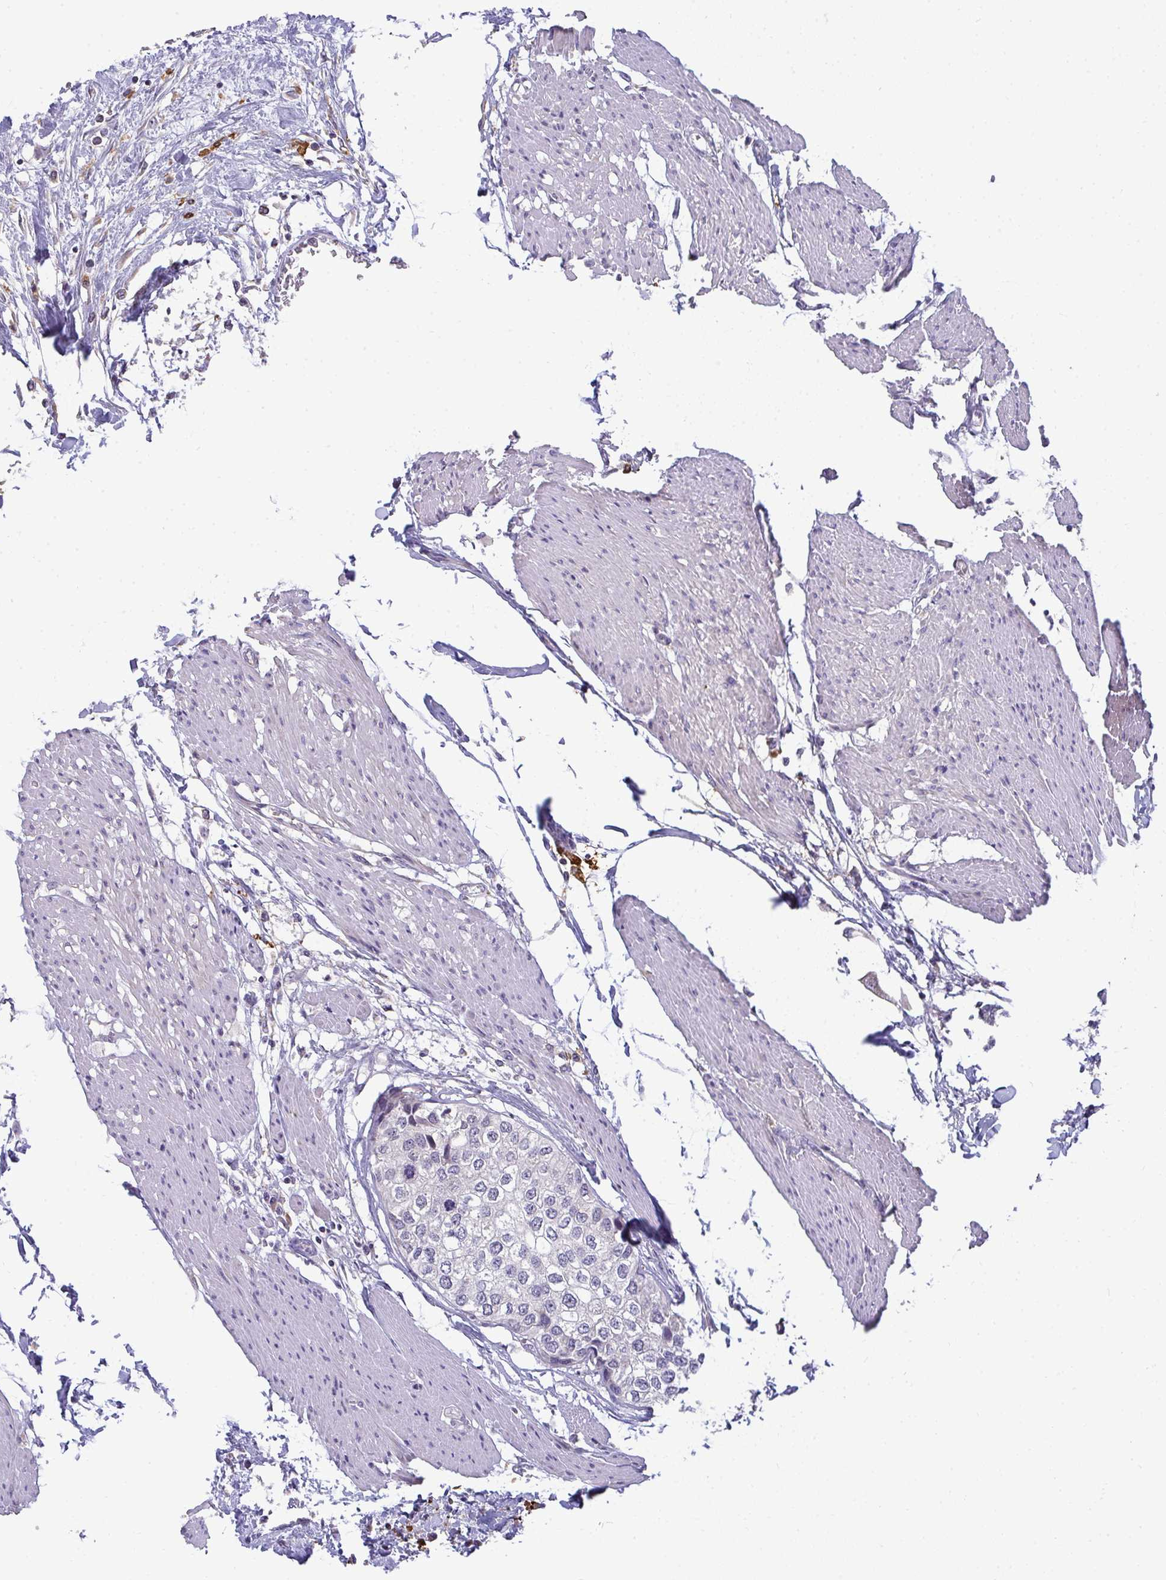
{"staining": {"intensity": "negative", "quantity": "none", "location": "none"}, "tissue": "urothelial cancer", "cell_type": "Tumor cells", "image_type": "cancer", "snomed": [{"axis": "morphology", "description": "Urothelial carcinoma, High grade"}, {"axis": "topography", "description": "Urinary bladder"}], "caption": "Tumor cells show no significant protein positivity in urothelial cancer.", "gene": "SRRM4", "patient": {"sex": "male", "age": 64}}